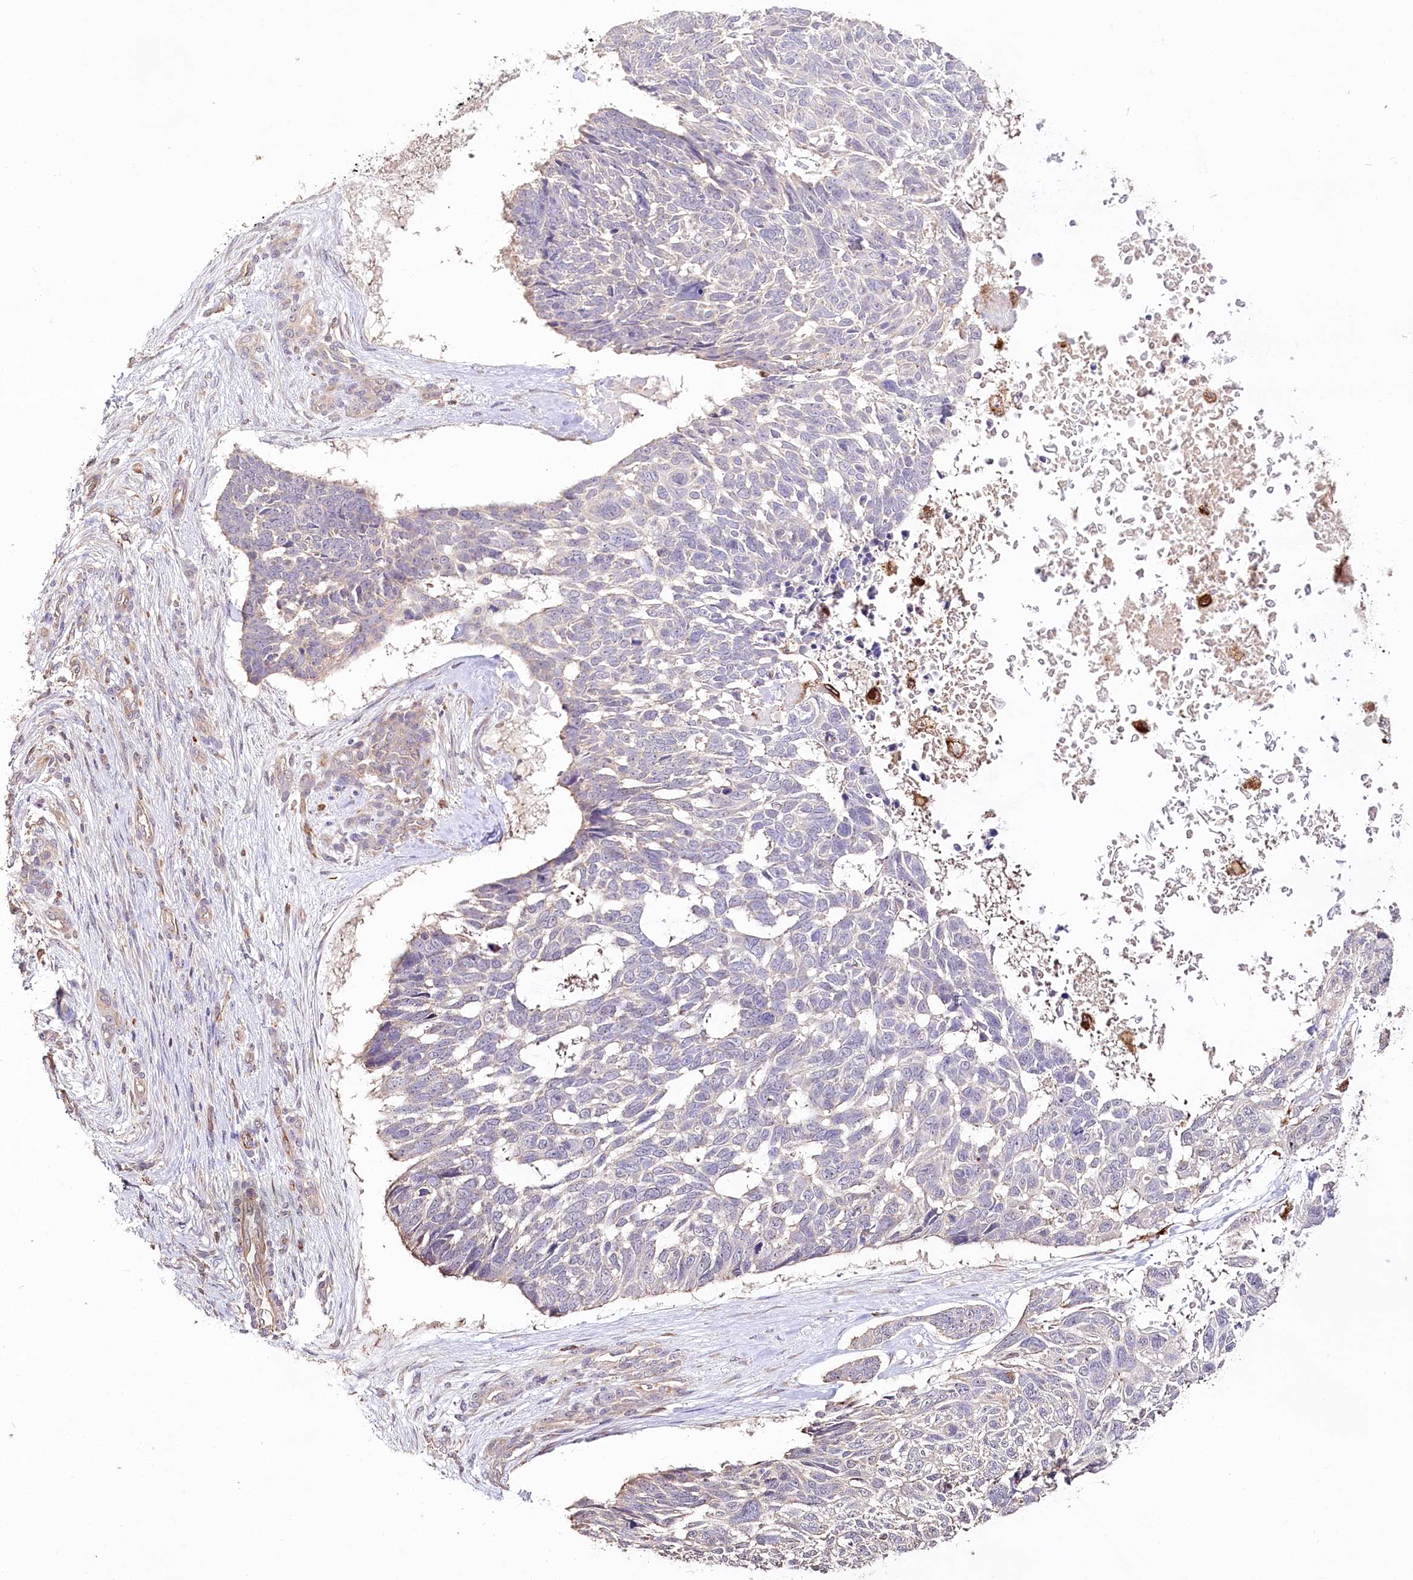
{"staining": {"intensity": "negative", "quantity": "none", "location": "none"}, "tissue": "skin cancer", "cell_type": "Tumor cells", "image_type": "cancer", "snomed": [{"axis": "morphology", "description": "Basal cell carcinoma"}, {"axis": "topography", "description": "Skin"}], "caption": "Histopathology image shows no significant protein positivity in tumor cells of skin basal cell carcinoma.", "gene": "DMXL1", "patient": {"sex": "male", "age": 88}}